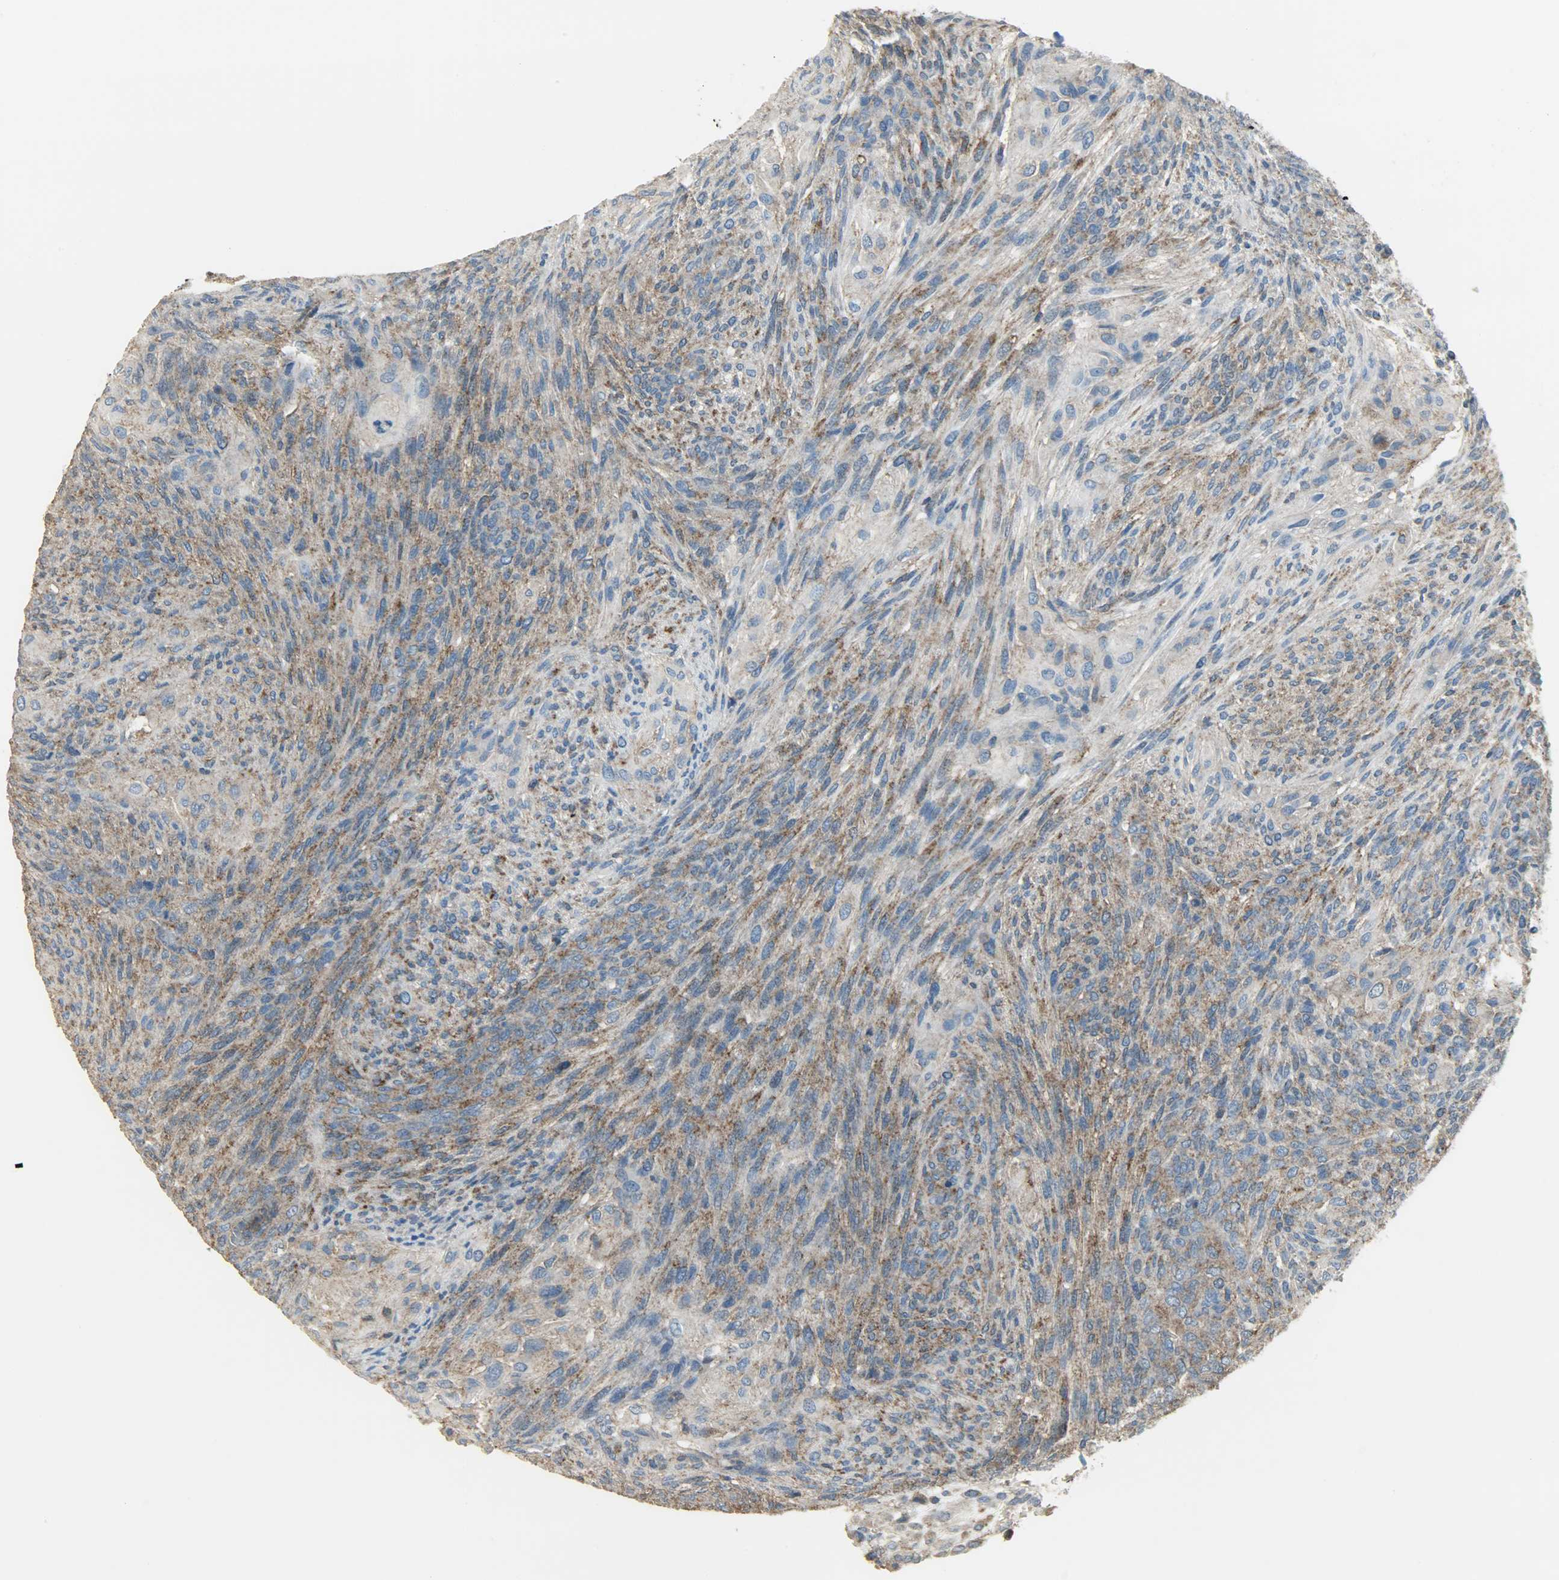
{"staining": {"intensity": "weak", "quantity": ">75%", "location": "cytoplasmic/membranous"}, "tissue": "glioma", "cell_type": "Tumor cells", "image_type": "cancer", "snomed": [{"axis": "morphology", "description": "Glioma, malignant, High grade"}, {"axis": "topography", "description": "Cerebral cortex"}], "caption": "This image exhibits high-grade glioma (malignant) stained with immunohistochemistry to label a protein in brown. The cytoplasmic/membranous of tumor cells show weak positivity for the protein. Nuclei are counter-stained blue.", "gene": "DNAJA4", "patient": {"sex": "female", "age": 55}}